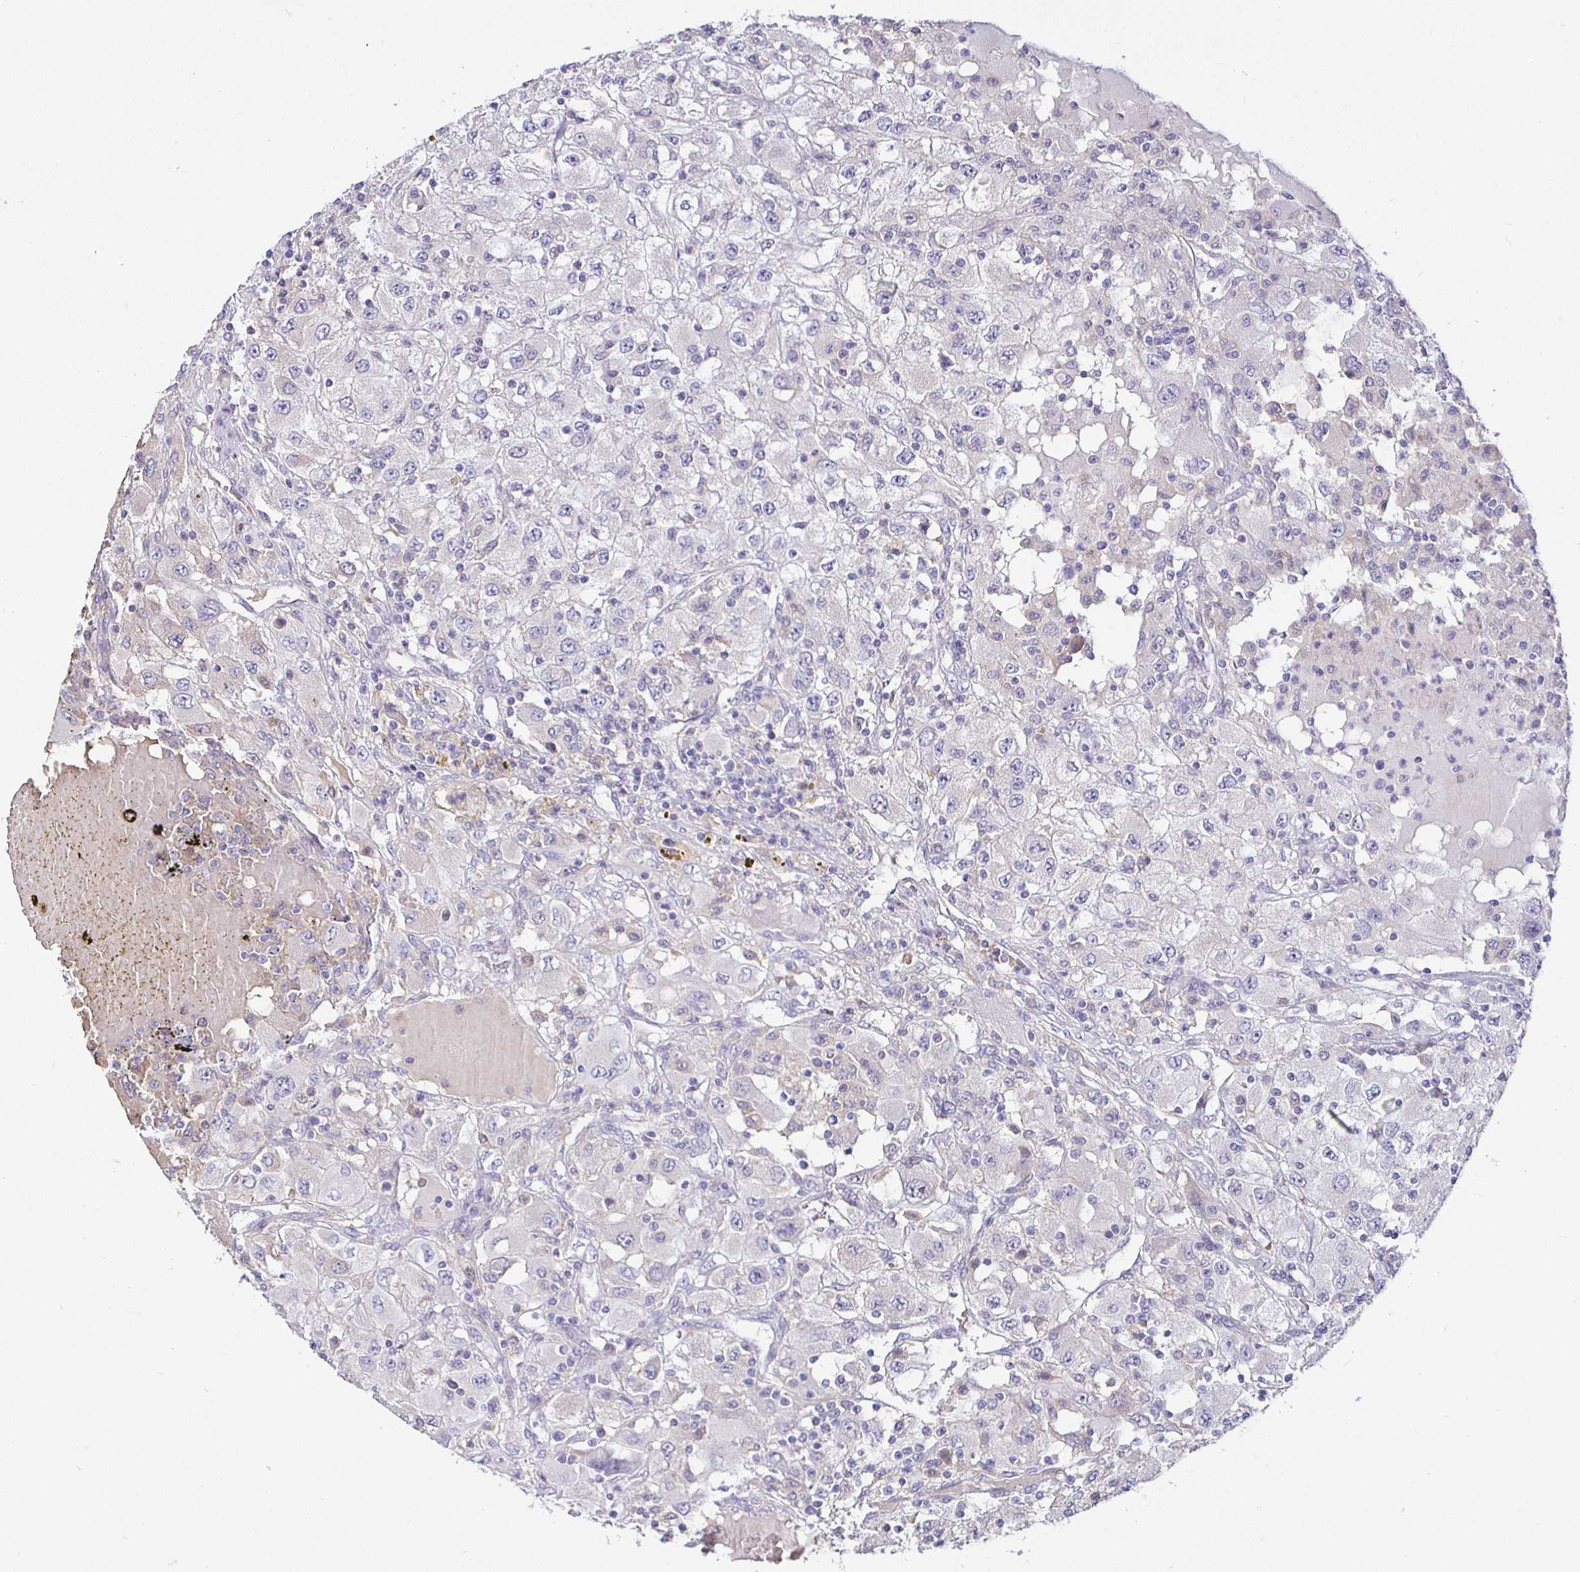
{"staining": {"intensity": "negative", "quantity": "none", "location": "none"}, "tissue": "renal cancer", "cell_type": "Tumor cells", "image_type": "cancer", "snomed": [{"axis": "morphology", "description": "Adenocarcinoma, NOS"}, {"axis": "topography", "description": "Kidney"}], "caption": "There is no significant expression in tumor cells of renal cancer.", "gene": "SIRPA", "patient": {"sex": "female", "age": 67}}